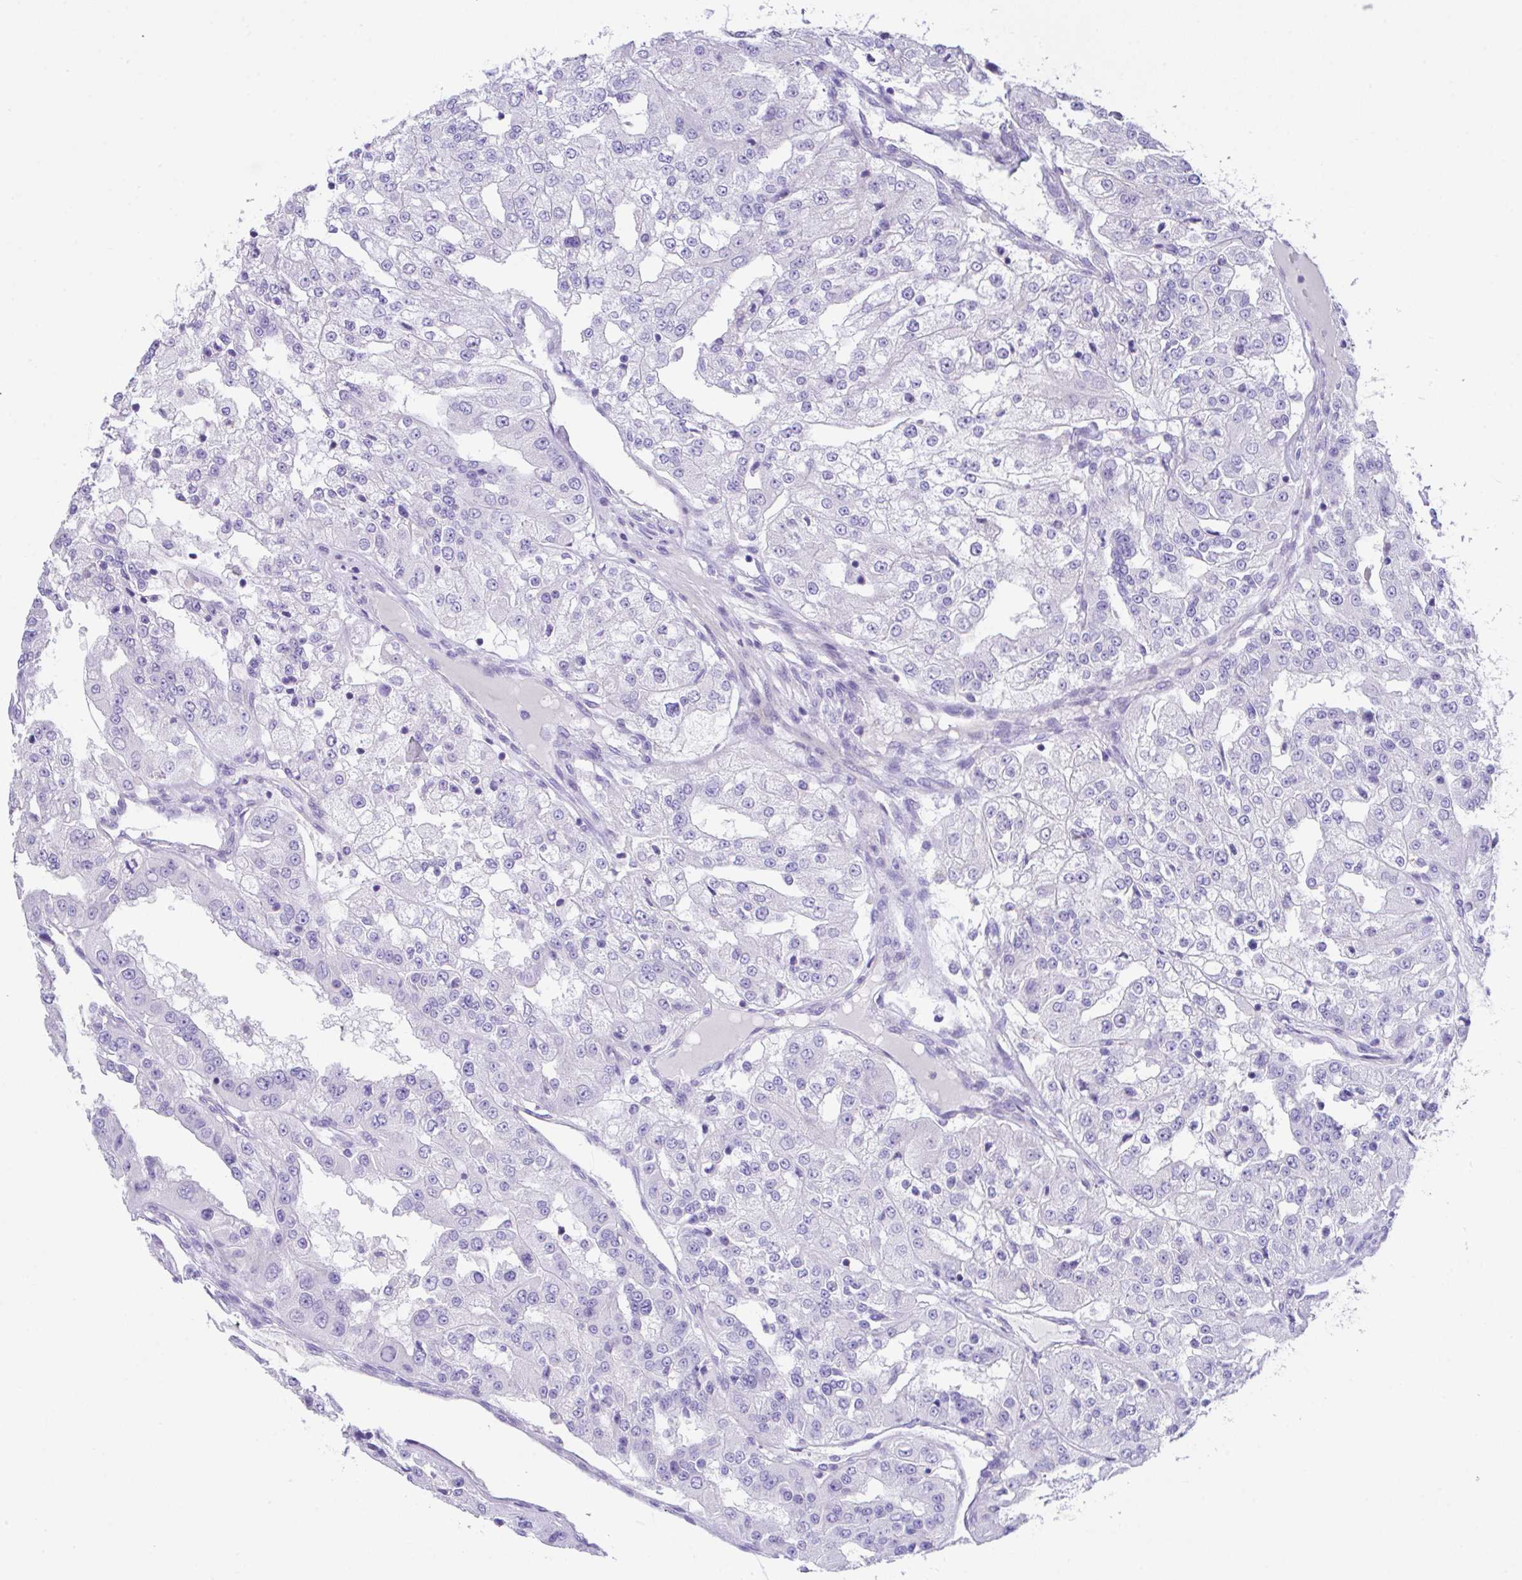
{"staining": {"intensity": "negative", "quantity": "none", "location": "none"}, "tissue": "renal cancer", "cell_type": "Tumor cells", "image_type": "cancer", "snomed": [{"axis": "morphology", "description": "Adenocarcinoma, NOS"}, {"axis": "topography", "description": "Kidney"}], "caption": "Renal cancer was stained to show a protein in brown. There is no significant expression in tumor cells.", "gene": "SLC16A6", "patient": {"sex": "female", "age": 63}}